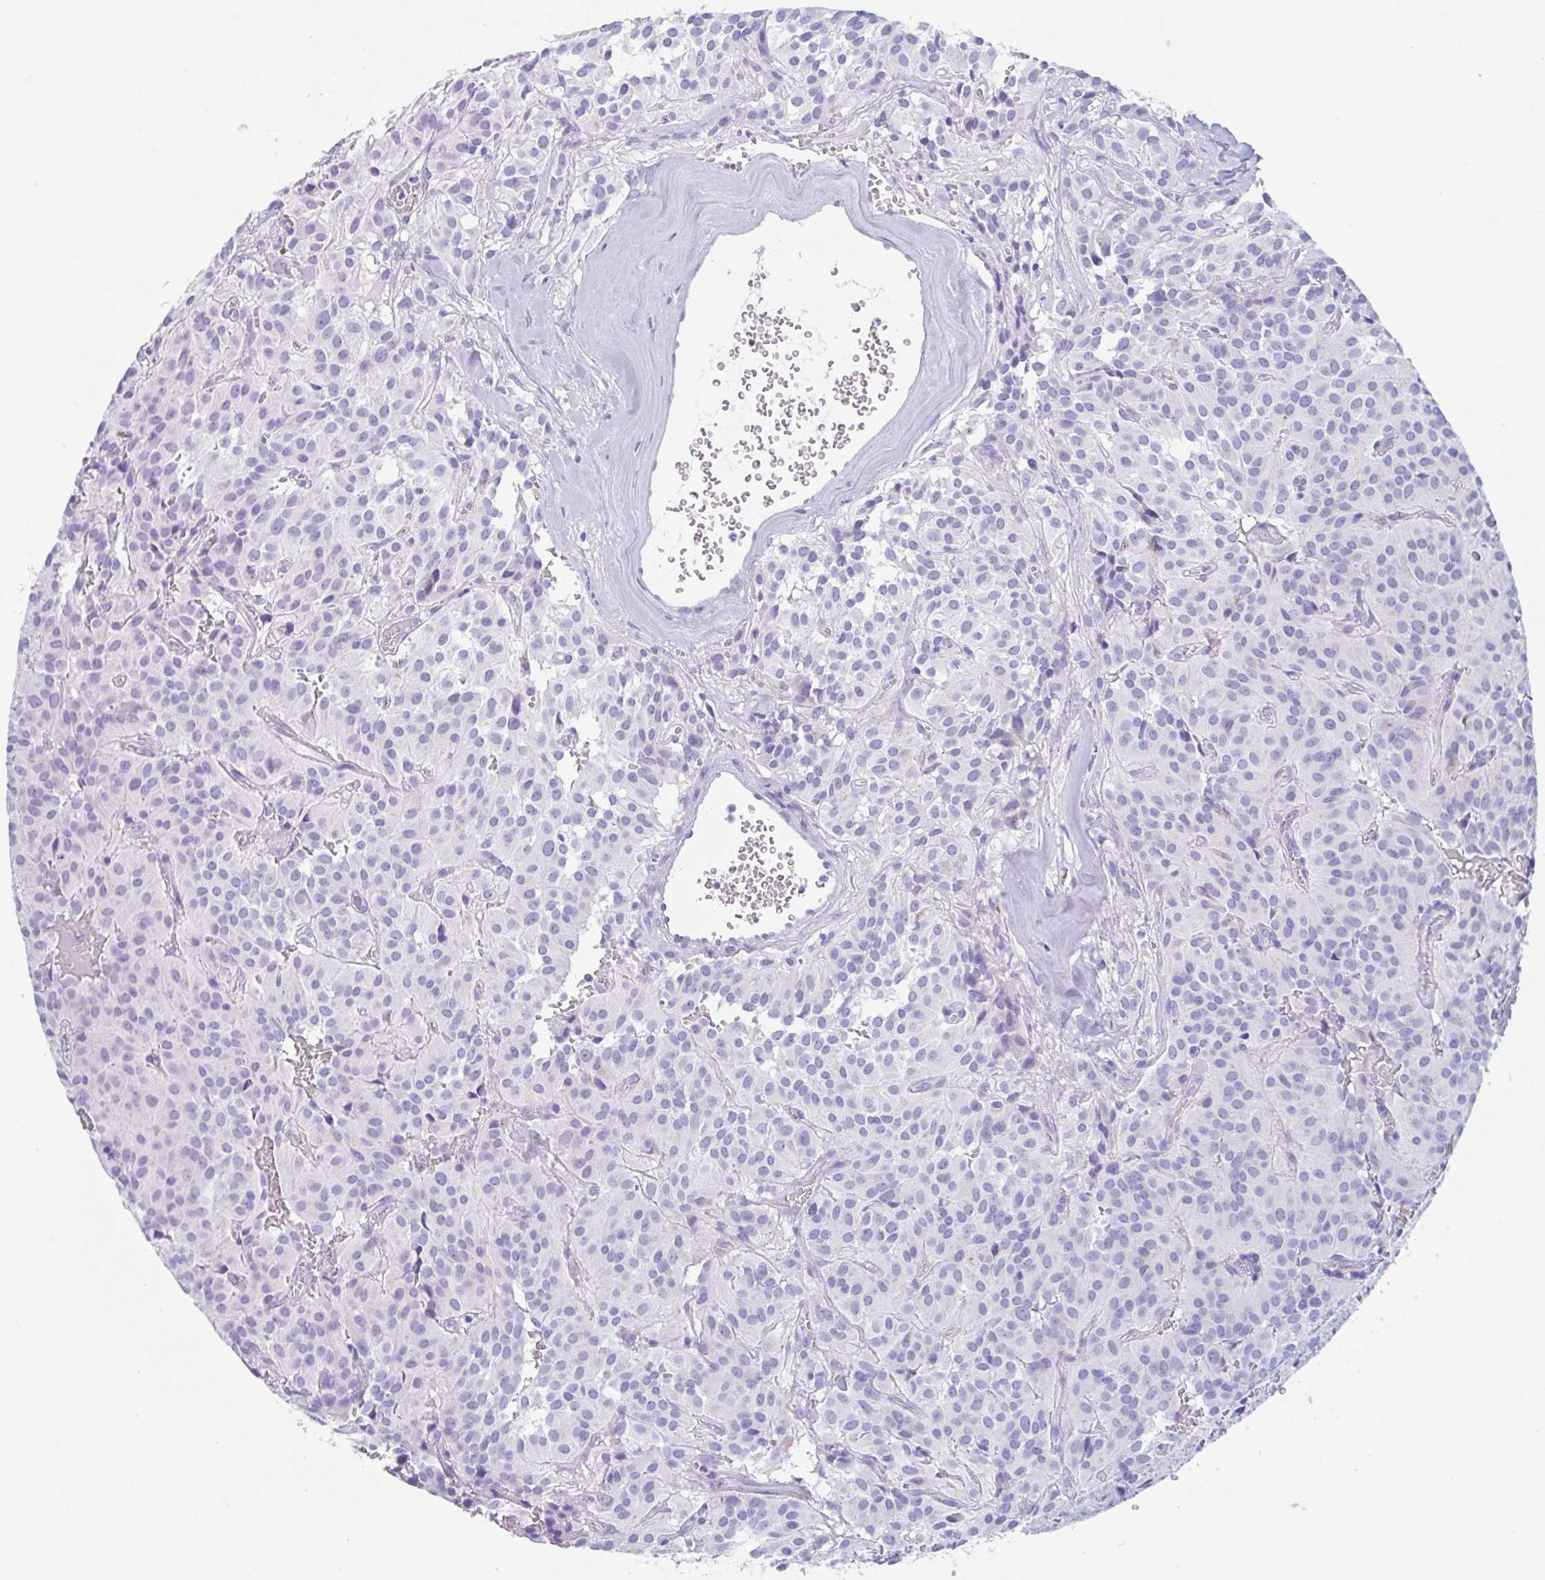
{"staining": {"intensity": "negative", "quantity": "none", "location": "none"}, "tissue": "glioma", "cell_type": "Tumor cells", "image_type": "cancer", "snomed": [{"axis": "morphology", "description": "Glioma, malignant, Low grade"}, {"axis": "topography", "description": "Brain"}], "caption": "The immunohistochemistry image has no significant expression in tumor cells of malignant glioma (low-grade) tissue. (IHC, brightfield microscopy, high magnification).", "gene": "CPTP", "patient": {"sex": "male", "age": 42}}